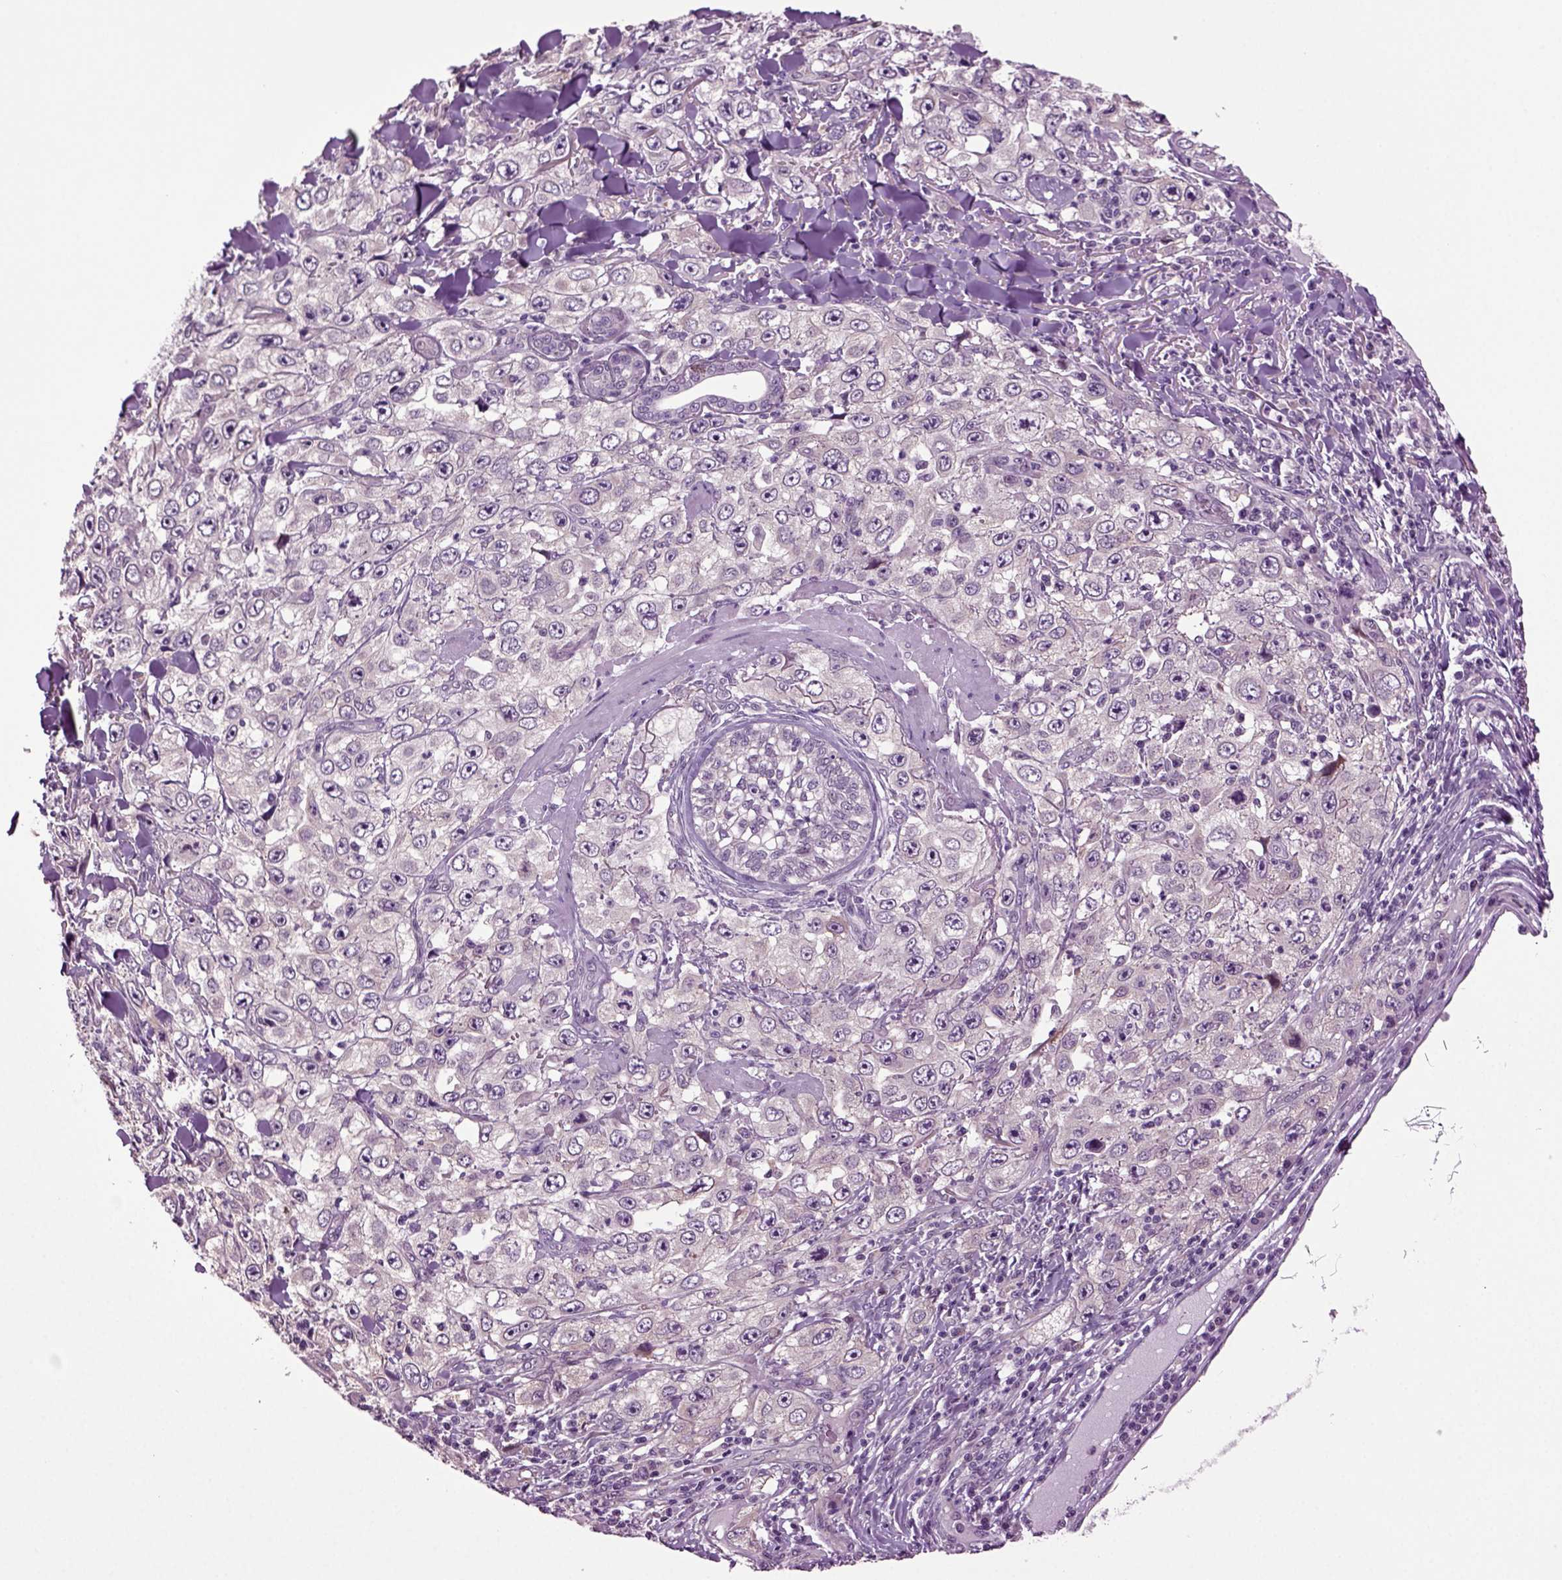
{"staining": {"intensity": "negative", "quantity": "none", "location": "none"}, "tissue": "skin cancer", "cell_type": "Tumor cells", "image_type": "cancer", "snomed": [{"axis": "morphology", "description": "Squamous cell carcinoma, NOS"}, {"axis": "topography", "description": "Skin"}], "caption": "The micrograph displays no significant positivity in tumor cells of skin cancer (squamous cell carcinoma).", "gene": "PLCH2", "patient": {"sex": "male", "age": 82}}